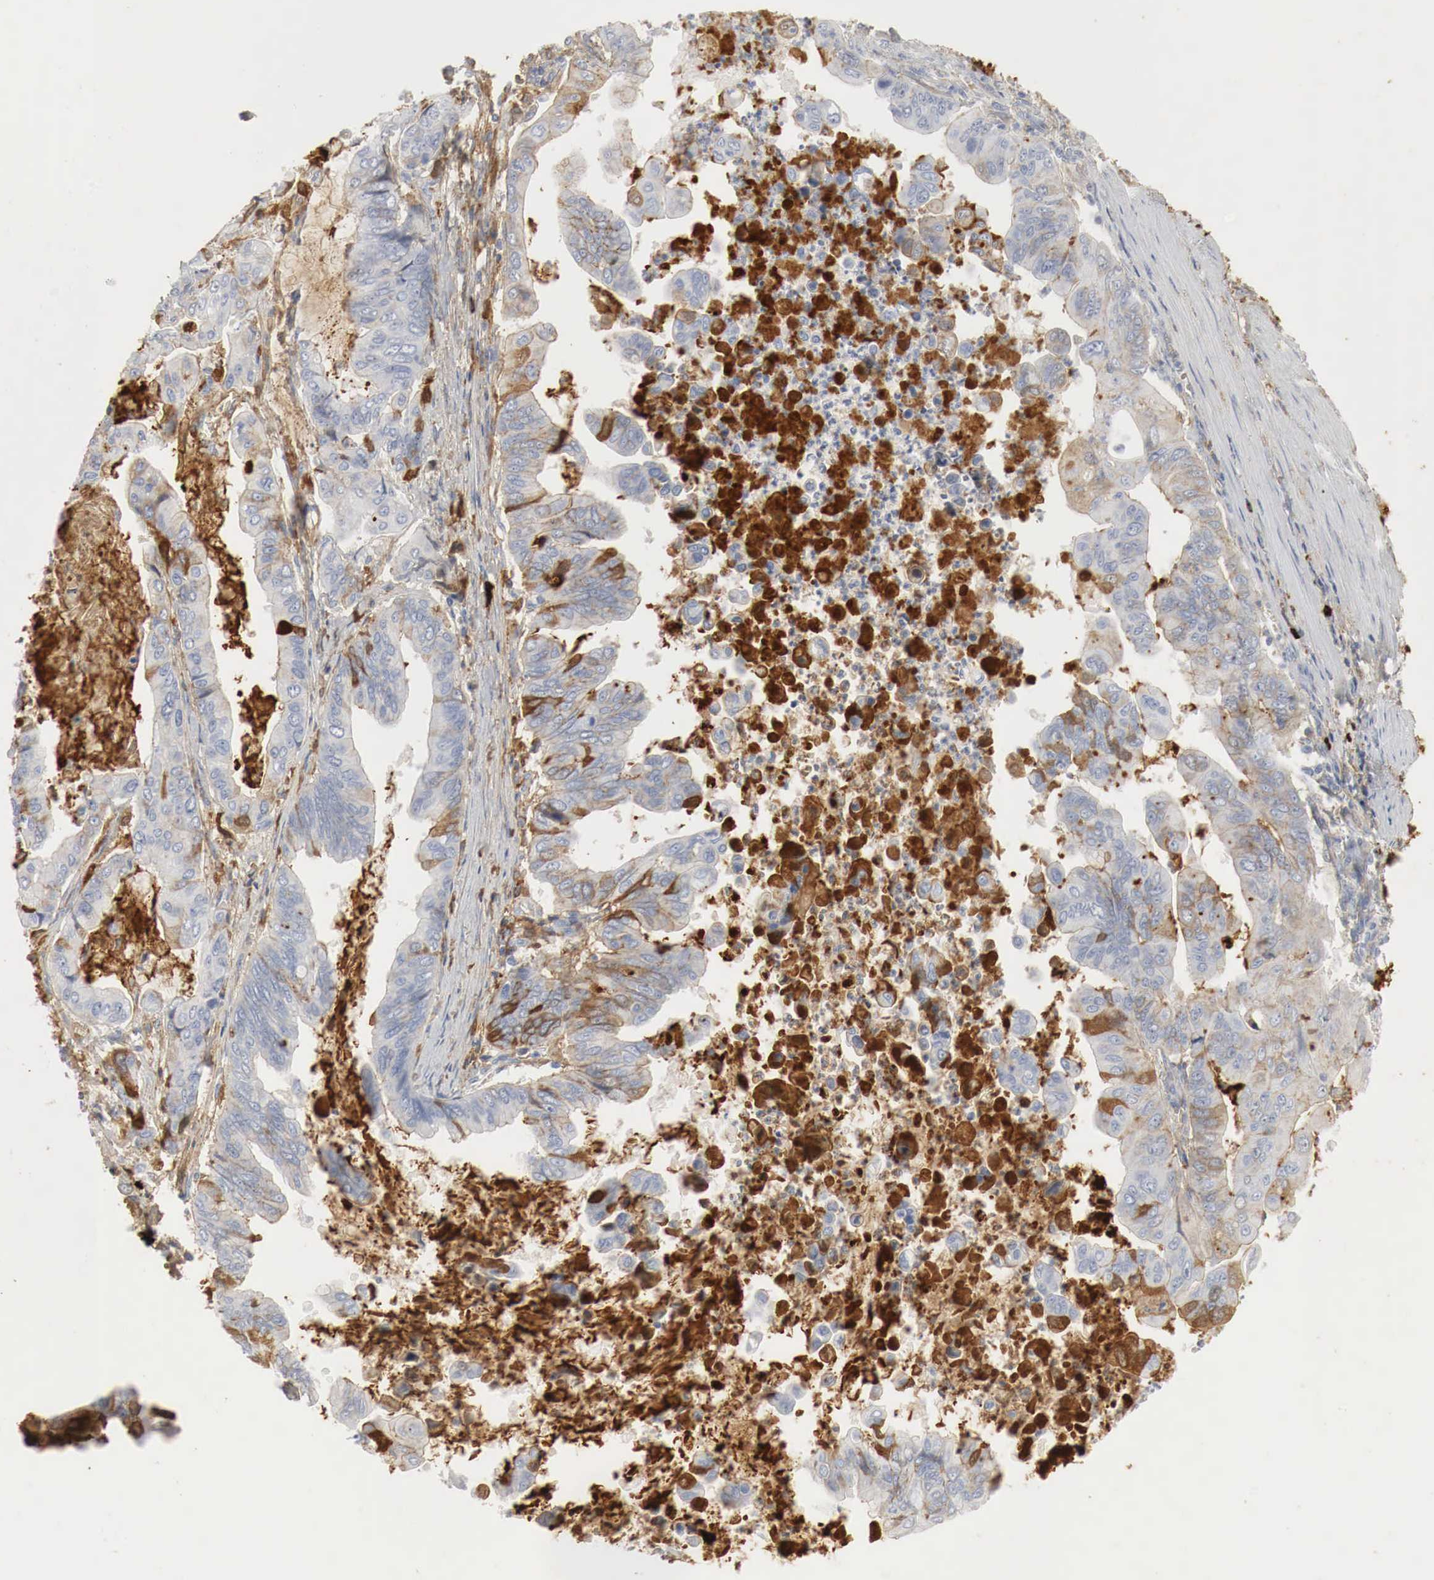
{"staining": {"intensity": "moderate", "quantity": "25%-75%", "location": "cytoplasmic/membranous"}, "tissue": "stomach cancer", "cell_type": "Tumor cells", "image_type": "cancer", "snomed": [{"axis": "morphology", "description": "Adenocarcinoma, NOS"}, {"axis": "topography", "description": "Stomach, upper"}], "caption": "The image shows immunohistochemical staining of stomach adenocarcinoma. There is moderate cytoplasmic/membranous positivity is appreciated in approximately 25%-75% of tumor cells.", "gene": "IGLC3", "patient": {"sex": "male", "age": 80}}